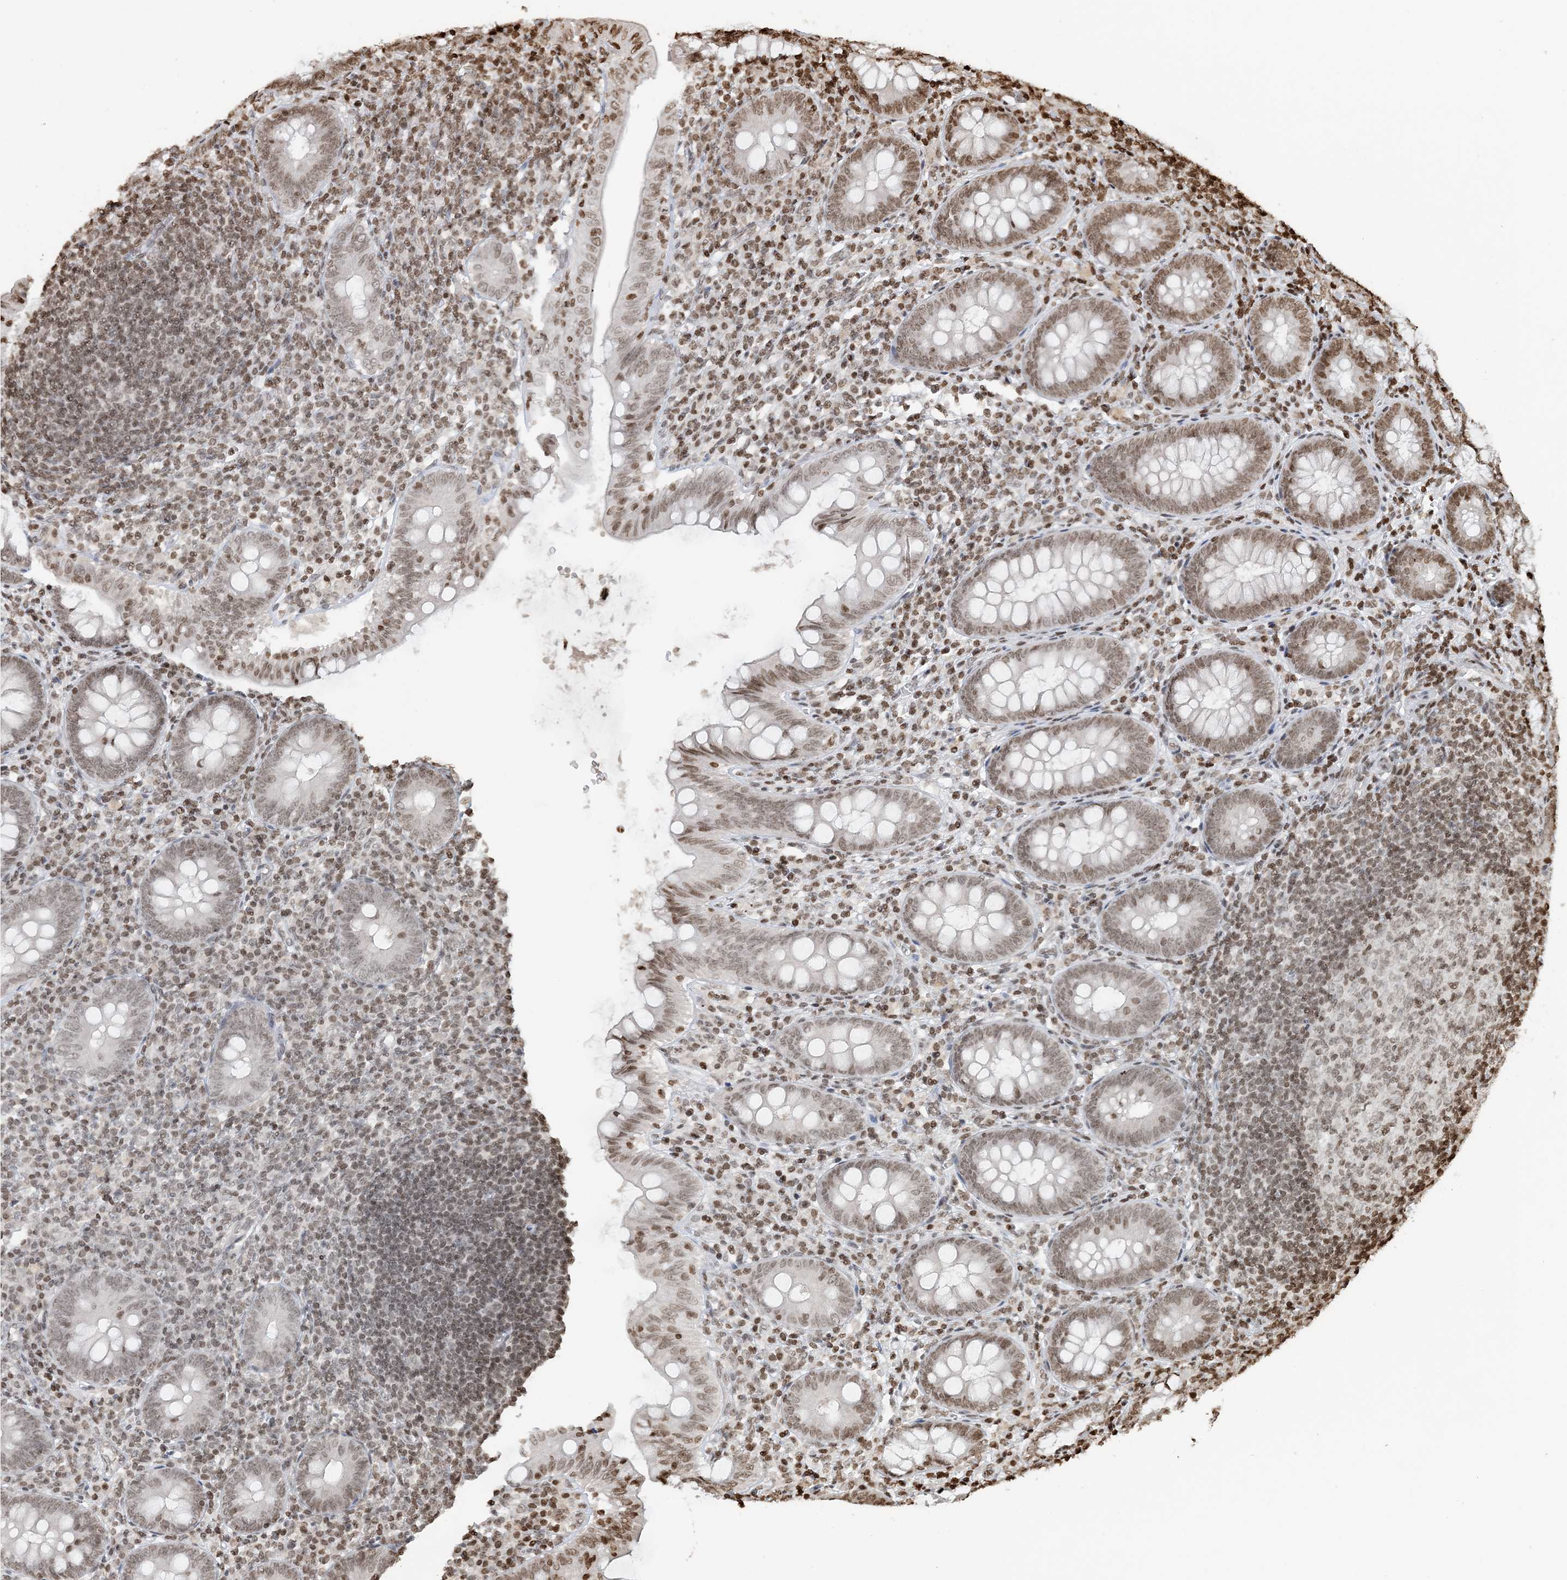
{"staining": {"intensity": "moderate", "quantity": "25%-75%", "location": "nuclear"}, "tissue": "appendix", "cell_type": "Glandular cells", "image_type": "normal", "snomed": [{"axis": "morphology", "description": "Normal tissue, NOS"}, {"axis": "topography", "description": "Appendix"}], "caption": "Immunohistochemistry of normal appendix exhibits medium levels of moderate nuclear staining in about 25%-75% of glandular cells.", "gene": "H3", "patient": {"sex": "male", "age": 14}}